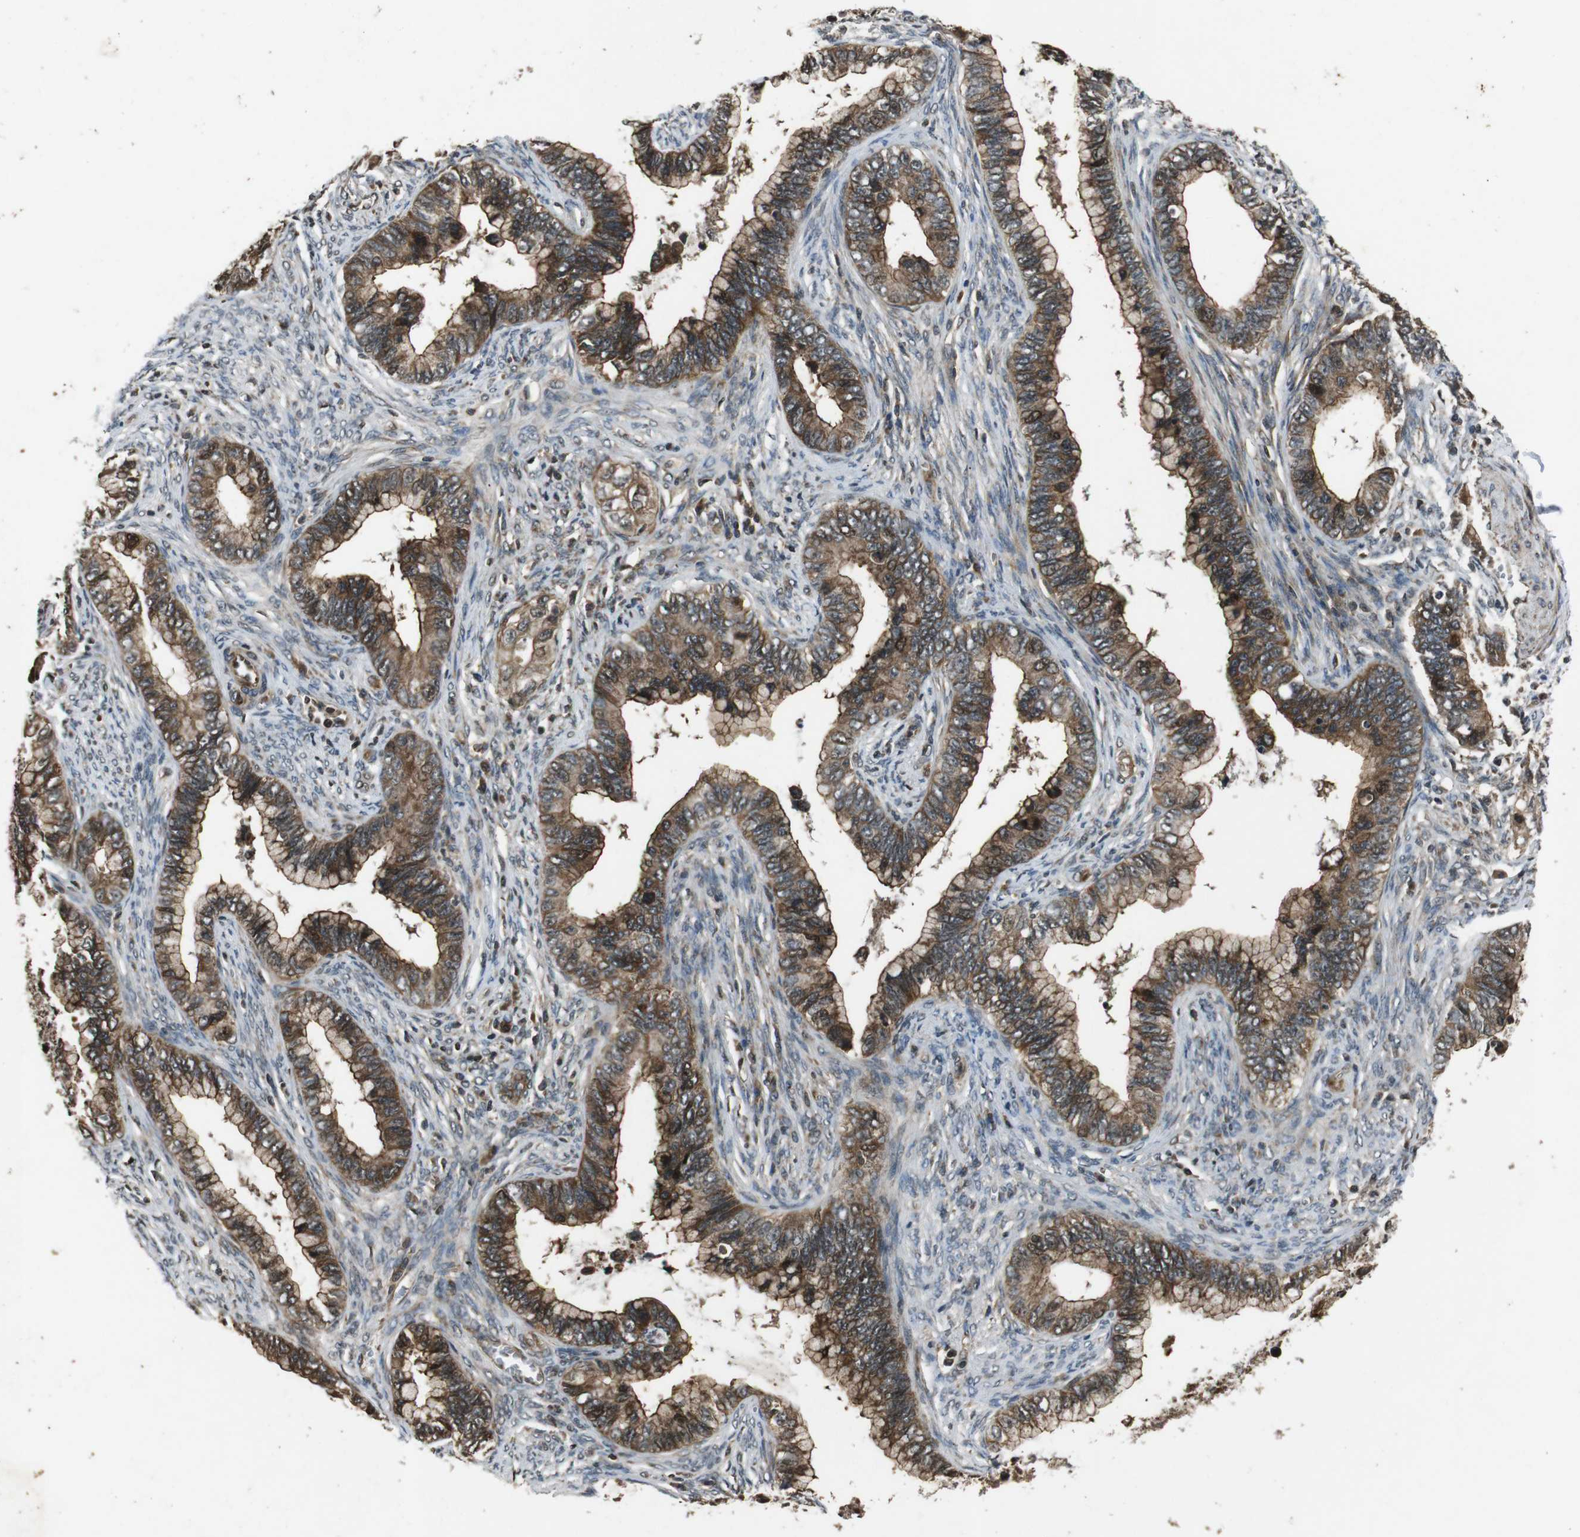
{"staining": {"intensity": "strong", "quantity": ">75%", "location": "cytoplasmic/membranous"}, "tissue": "cervical cancer", "cell_type": "Tumor cells", "image_type": "cancer", "snomed": [{"axis": "morphology", "description": "Adenocarcinoma, NOS"}, {"axis": "topography", "description": "Cervix"}], "caption": "This is an image of immunohistochemistry (IHC) staining of cervical cancer, which shows strong positivity in the cytoplasmic/membranous of tumor cells.", "gene": "PLK2", "patient": {"sex": "female", "age": 44}}